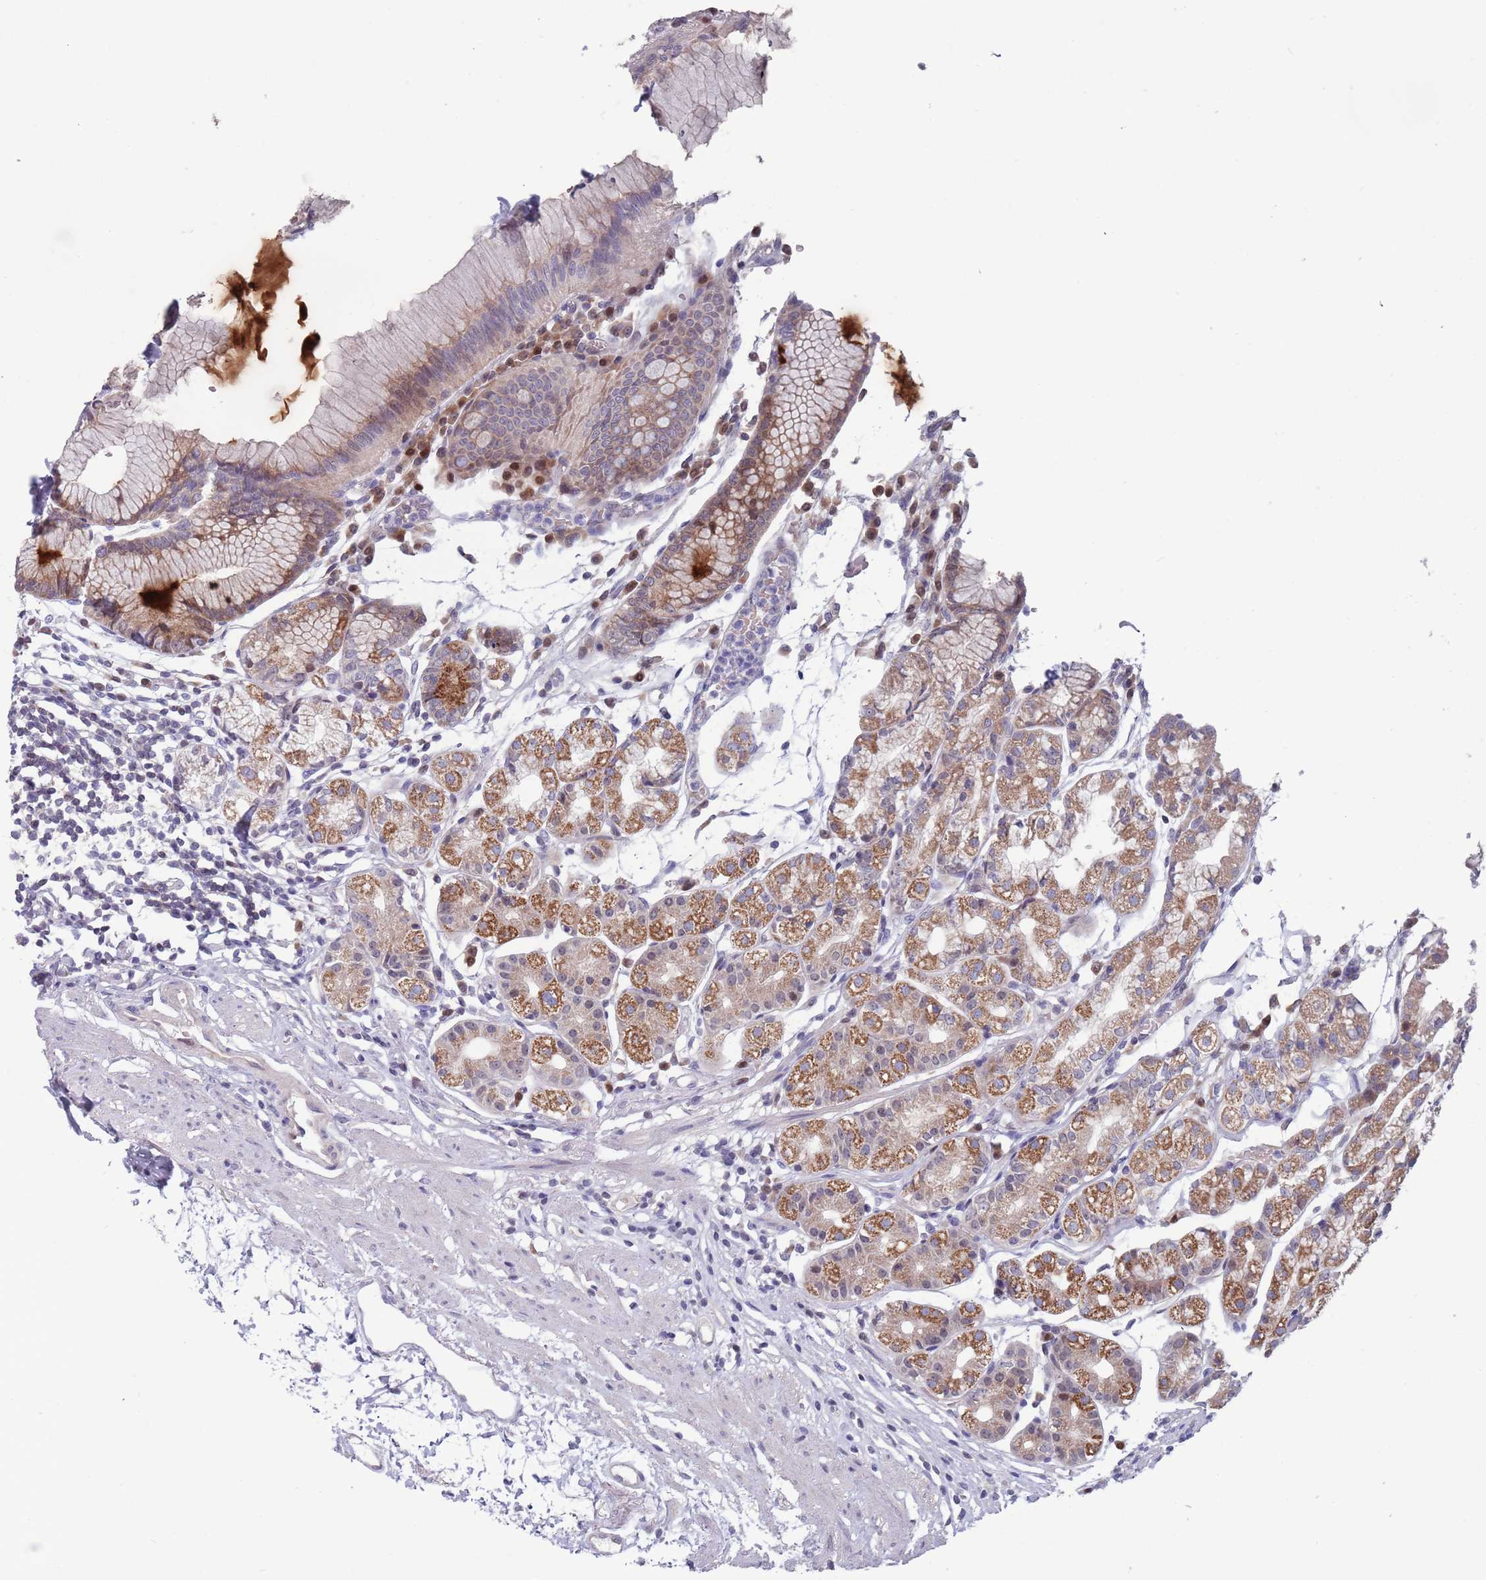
{"staining": {"intensity": "moderate", "quantity": "25%-75%", "location": "cytoplasmic/membranous"}, "tissue": "stomach", "cell_type": "Glandular cells", "image_type": "normal", "snomed": [{"axis": "morphology", "description": "Normal tissue, NOS"}, {"axis": "topography", "description": "Stomach"}], "caption": "Stomach stained with immunohistochemistry (IHC) demonstrates moderate cytoplasmic/membranous expression in about 25%-75% of glandular cells. The staining was performed using DAB (3,3'-diaminobenzidine), with brown indicating positive protein expression. Nuclei are stained blue with hematoxylin.", "gene": "CLNS1A", "patient": {"sex": "female", "age": 57}}